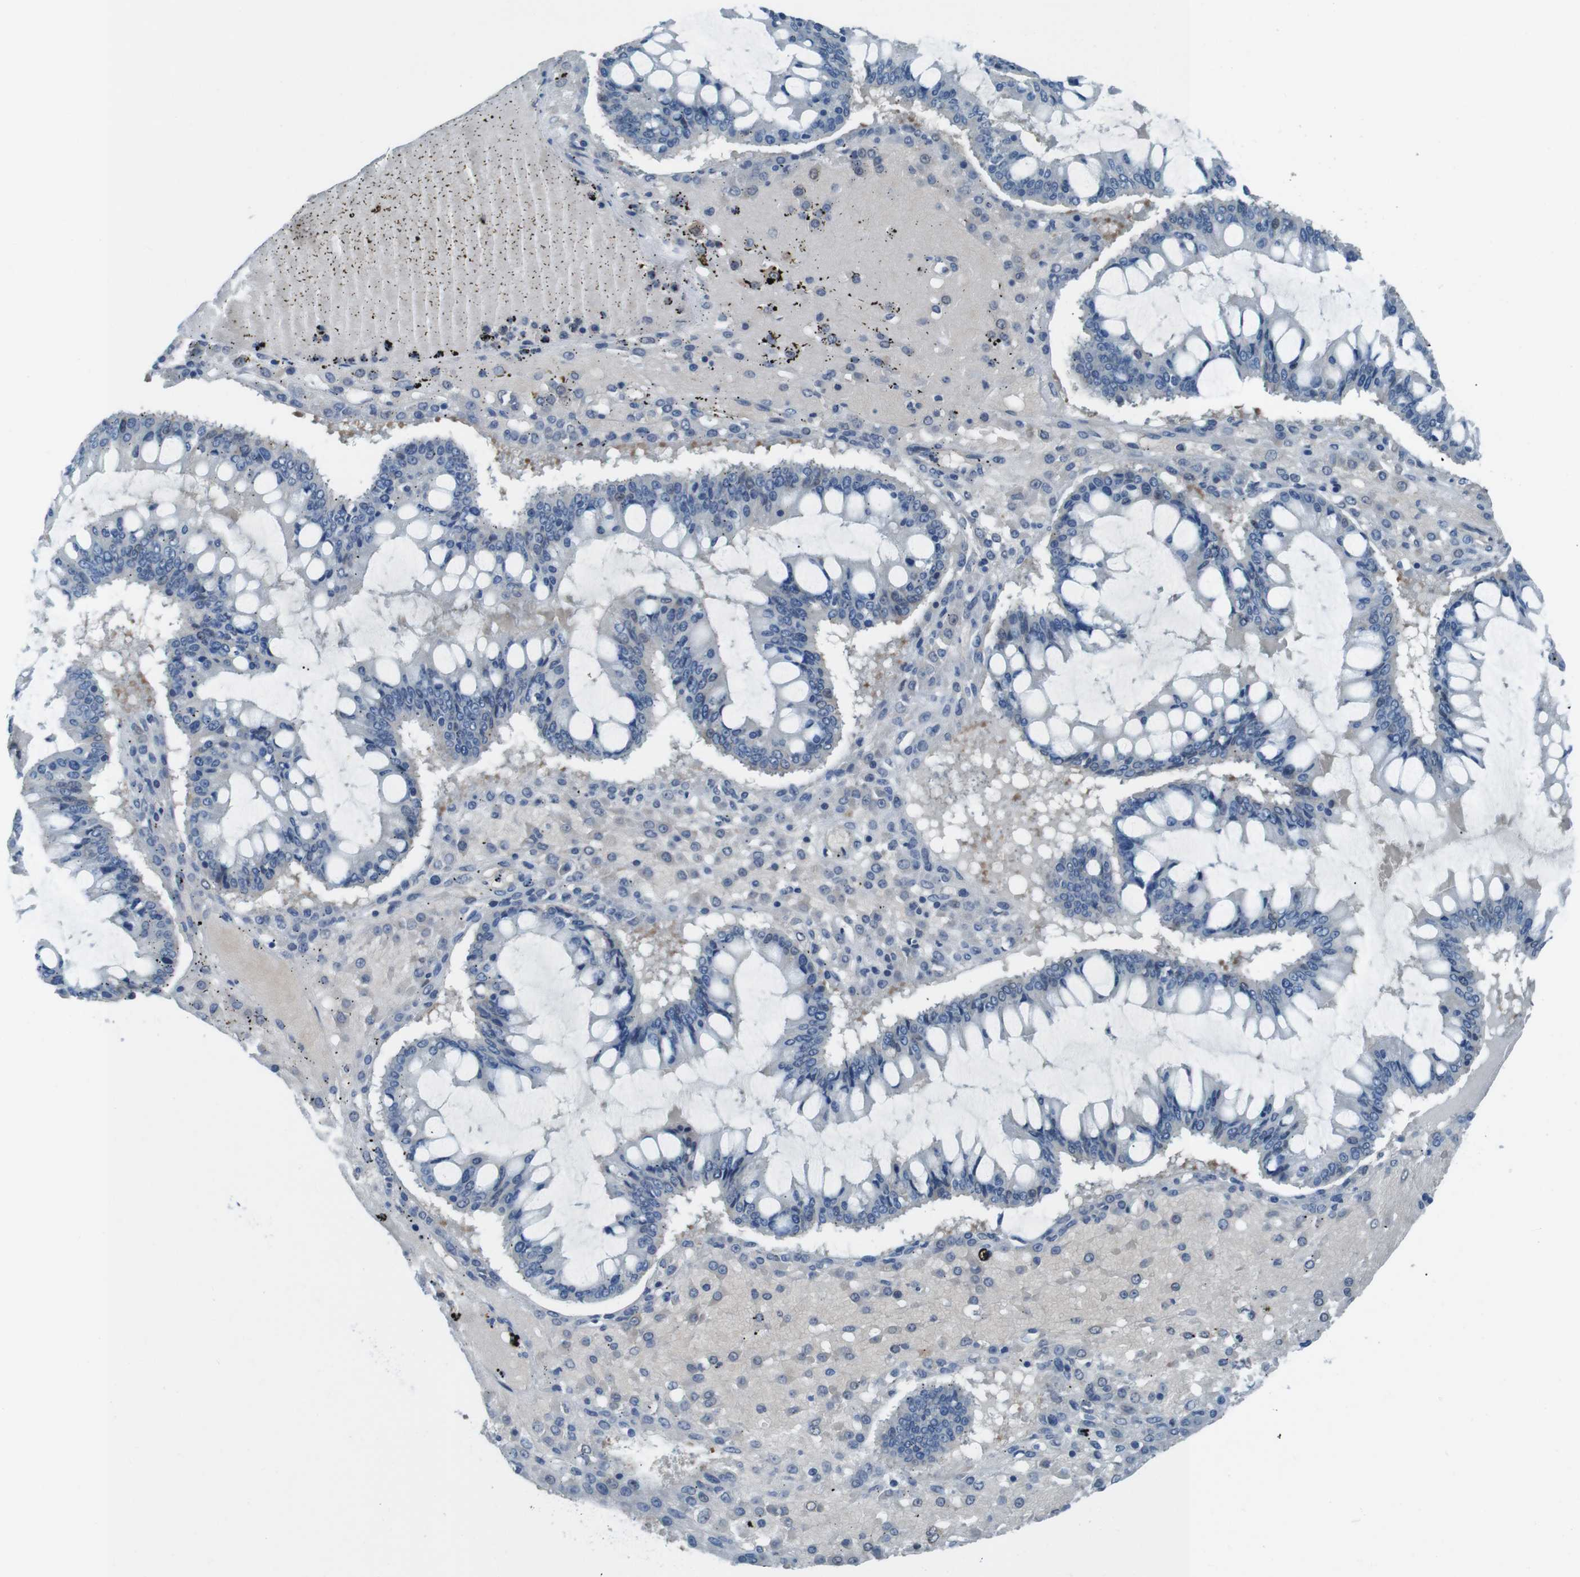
{"staining": {"intensity": "negative", "quantity": "none", "location": "none"}, "tissue": "ovarian cancer", "cell_type": "Tumor cells", "image_type": "cancer", "snomed": [{"axis": "morphology", "description": "Cystadenocarcinoma, mucinous, NOS"}, {"axis": "topography", "description": "Ovary"}], "caption": "DAB immunohistochemical staining of ovarian mucinous cystadenocarcinoma reveals no significant staining in tumor cells. (Stains: DAB IHC with hematoxylin counter stain, Microscopy: brightfield microscopy at high magnification).", "gene": "NANOS2", "patient": {"sex": "female", "age": 73}}